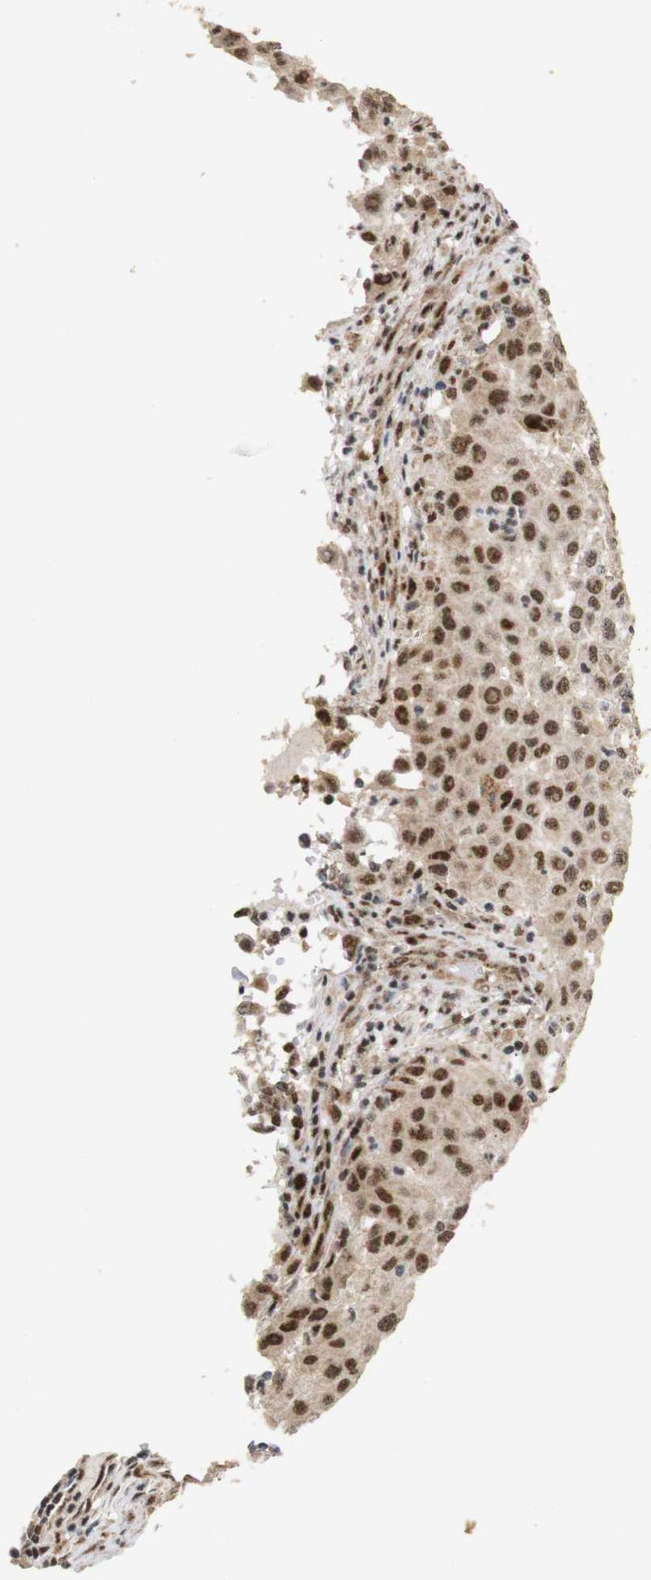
{"staining": {"intensity": "moderate", "quantity": ">75%", "location": "cytoplasmic/membranous,nuclear"}, "tissue": "melanoma", "cell_type": "Tumor cells", "image_type": "cancer", "snomed": [{"axis": "morphology", "description": "Malignant melanoma, Metastatic site"}, {"axis": "topography", "description": "Lymph node"}], "caption": "Immunohistochemistry (IHC) micrograph of melanoma stained for a protein (brown), which exhibits medium levels of moderate cytoplasmic/membranous and nuclear expression in approximately >75% of tumor cells.", "gene": "PYM1", "patient": {"sex": "male", "age": 61}}